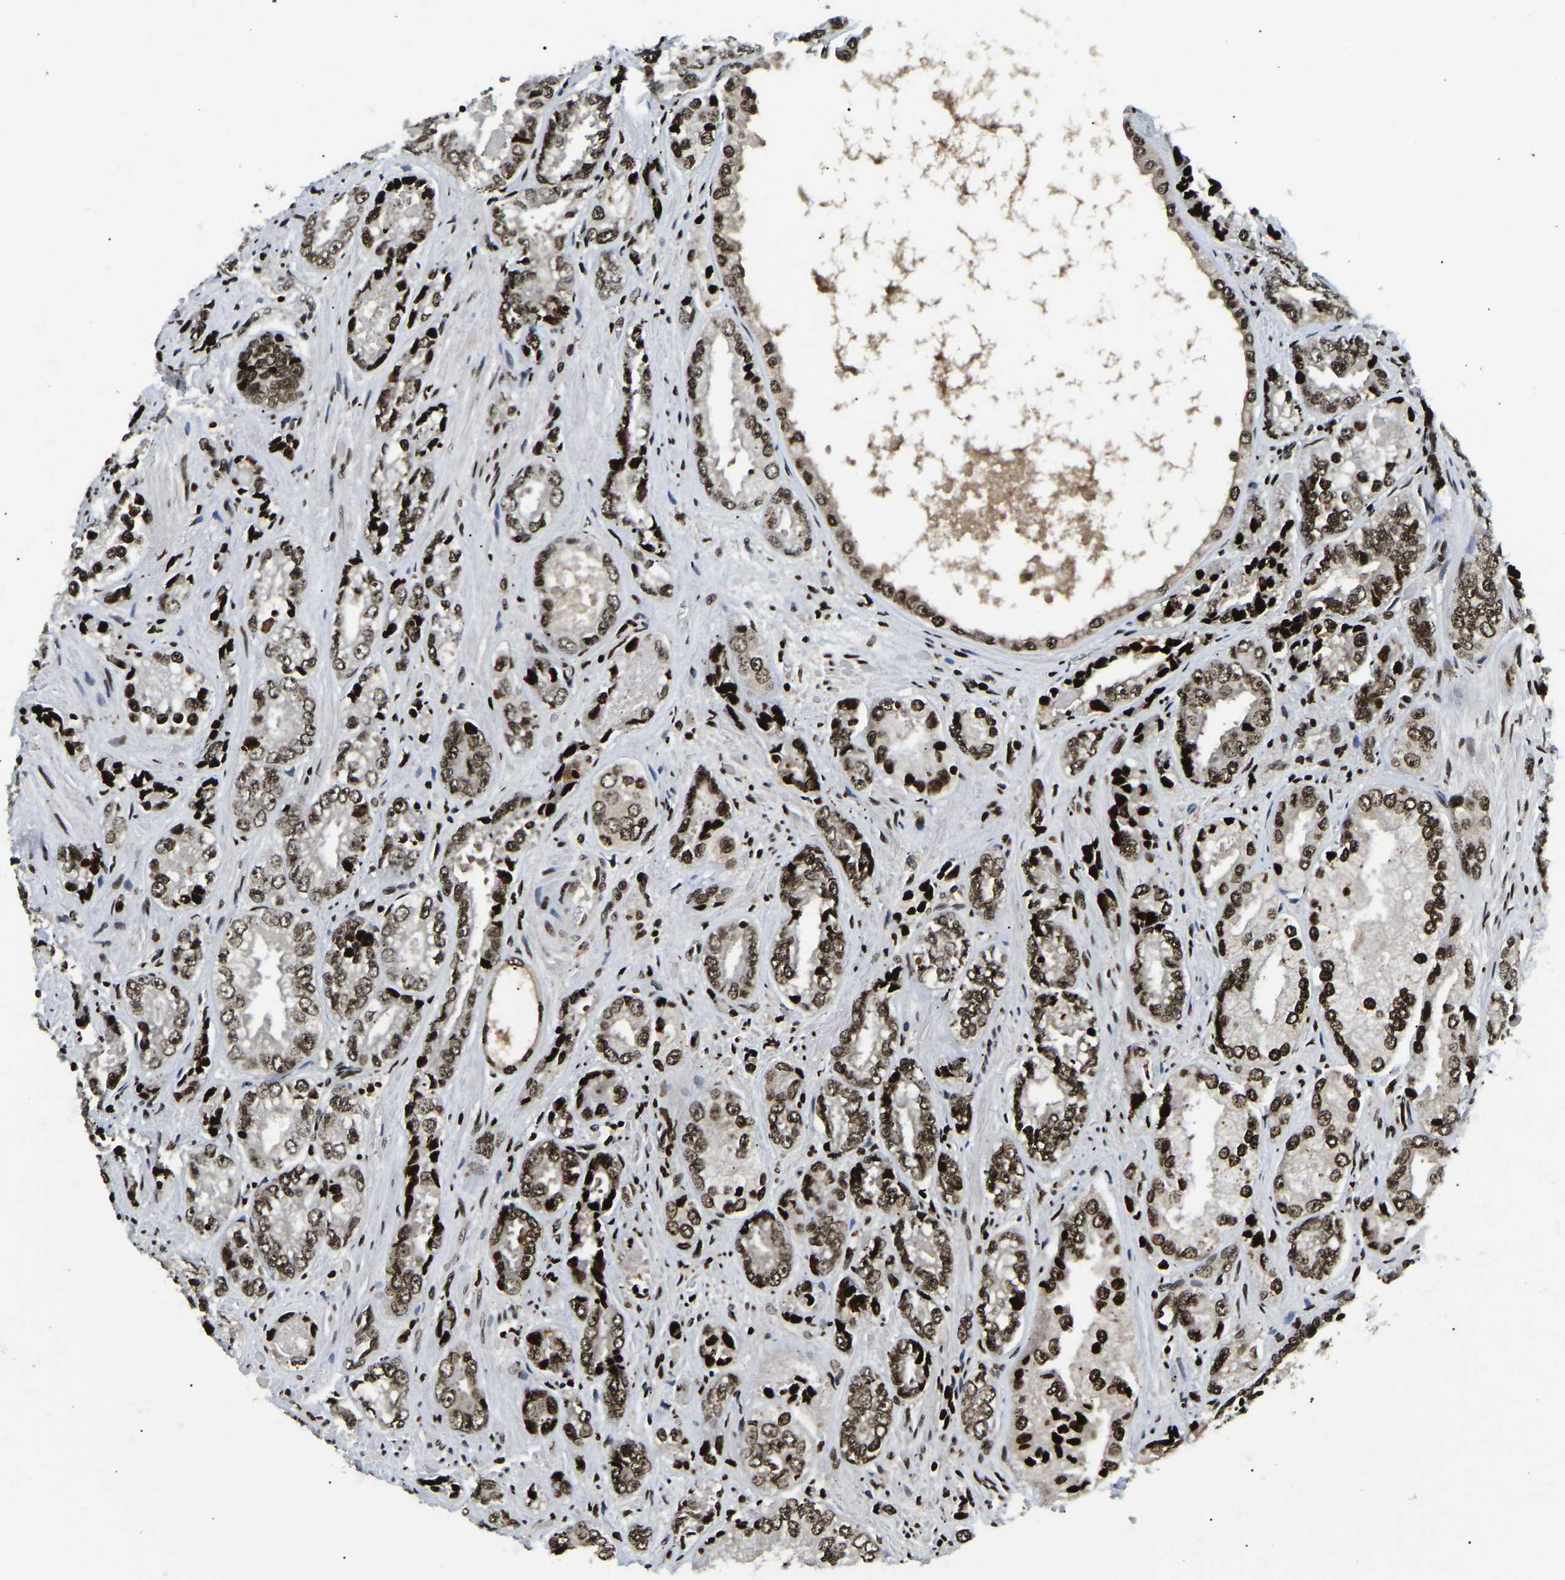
{"staining": {"intensity": "strong", "quantity": ">75%", "location": "nuclear"}, "tissue": "prostate cancer", "cell_type": "Tumor cells", "image_type": "cancer", "snomed": [{"axis": "morphology", "description": "Adenocarcinoma, High grade"}, {"axis": "topography", "description": "Prostate"}], "caption": "Immunohistochemical staining of adenocarcinoma (high-grade) (prostate) displays high levels of strong nuclear staining in about >75% of tumor cells.", "gene": "LRRC61", "patient": {"sex": "male", "age": 61}}